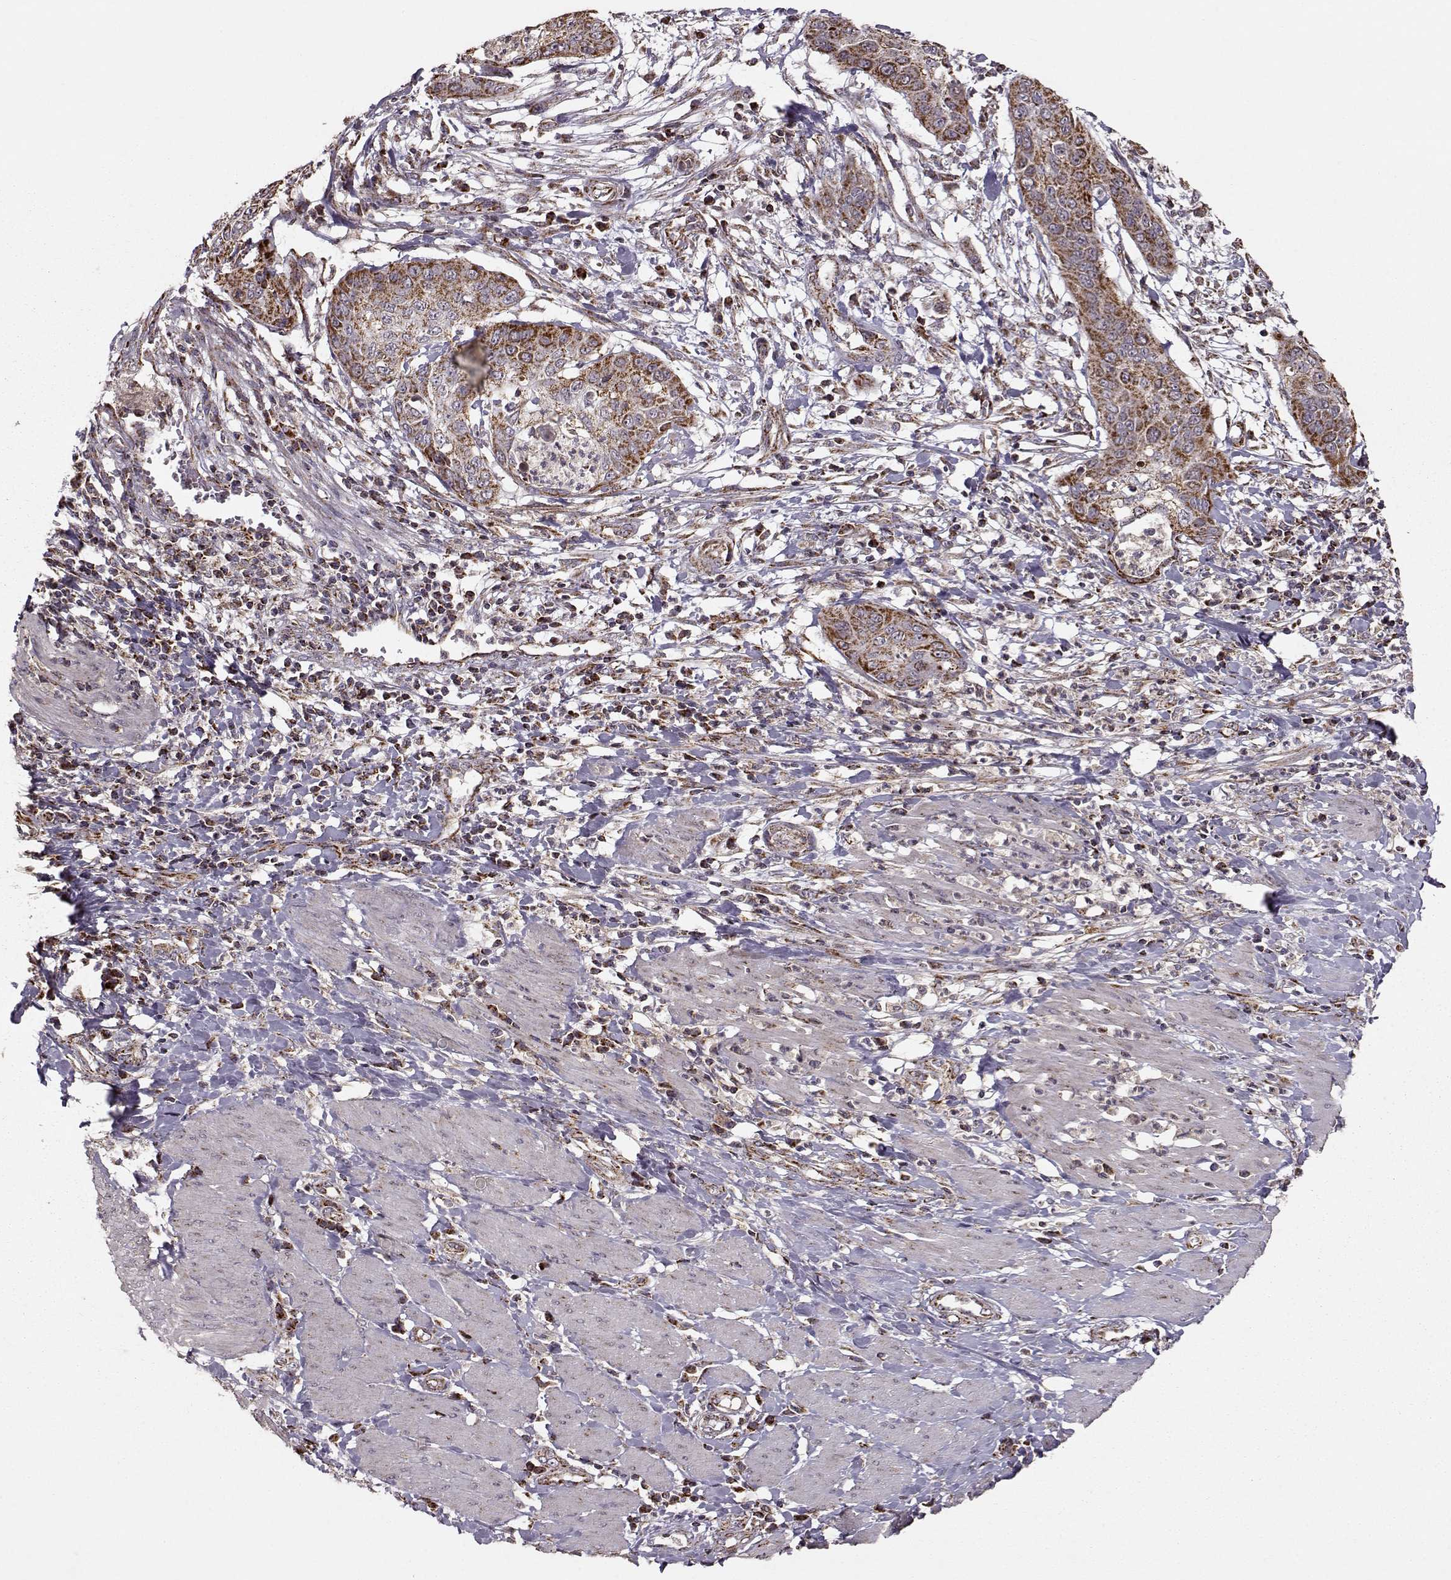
{"staining": {"intensity": "strong", "quantity": ">75%", "location": "cytoplasmic/membranous"}, "tissue": "cervical cancer", "cell_type": "Tumor cells", "image_type": "cancer", "snomed": [{"axis": "morphology", "description": "Squamous cell carcinoma, NOS"}, {"axis": "topography", "description": "Cervix"}], "caption": "A micrograph showing strong cytoplasmic/membranous positivity in about >75% of tumor cells in cervical cancer, as visualized by brown immunohistochemical staining.", "gene": "CMTM3", "patient": {"sex": "female", "age": 39}}